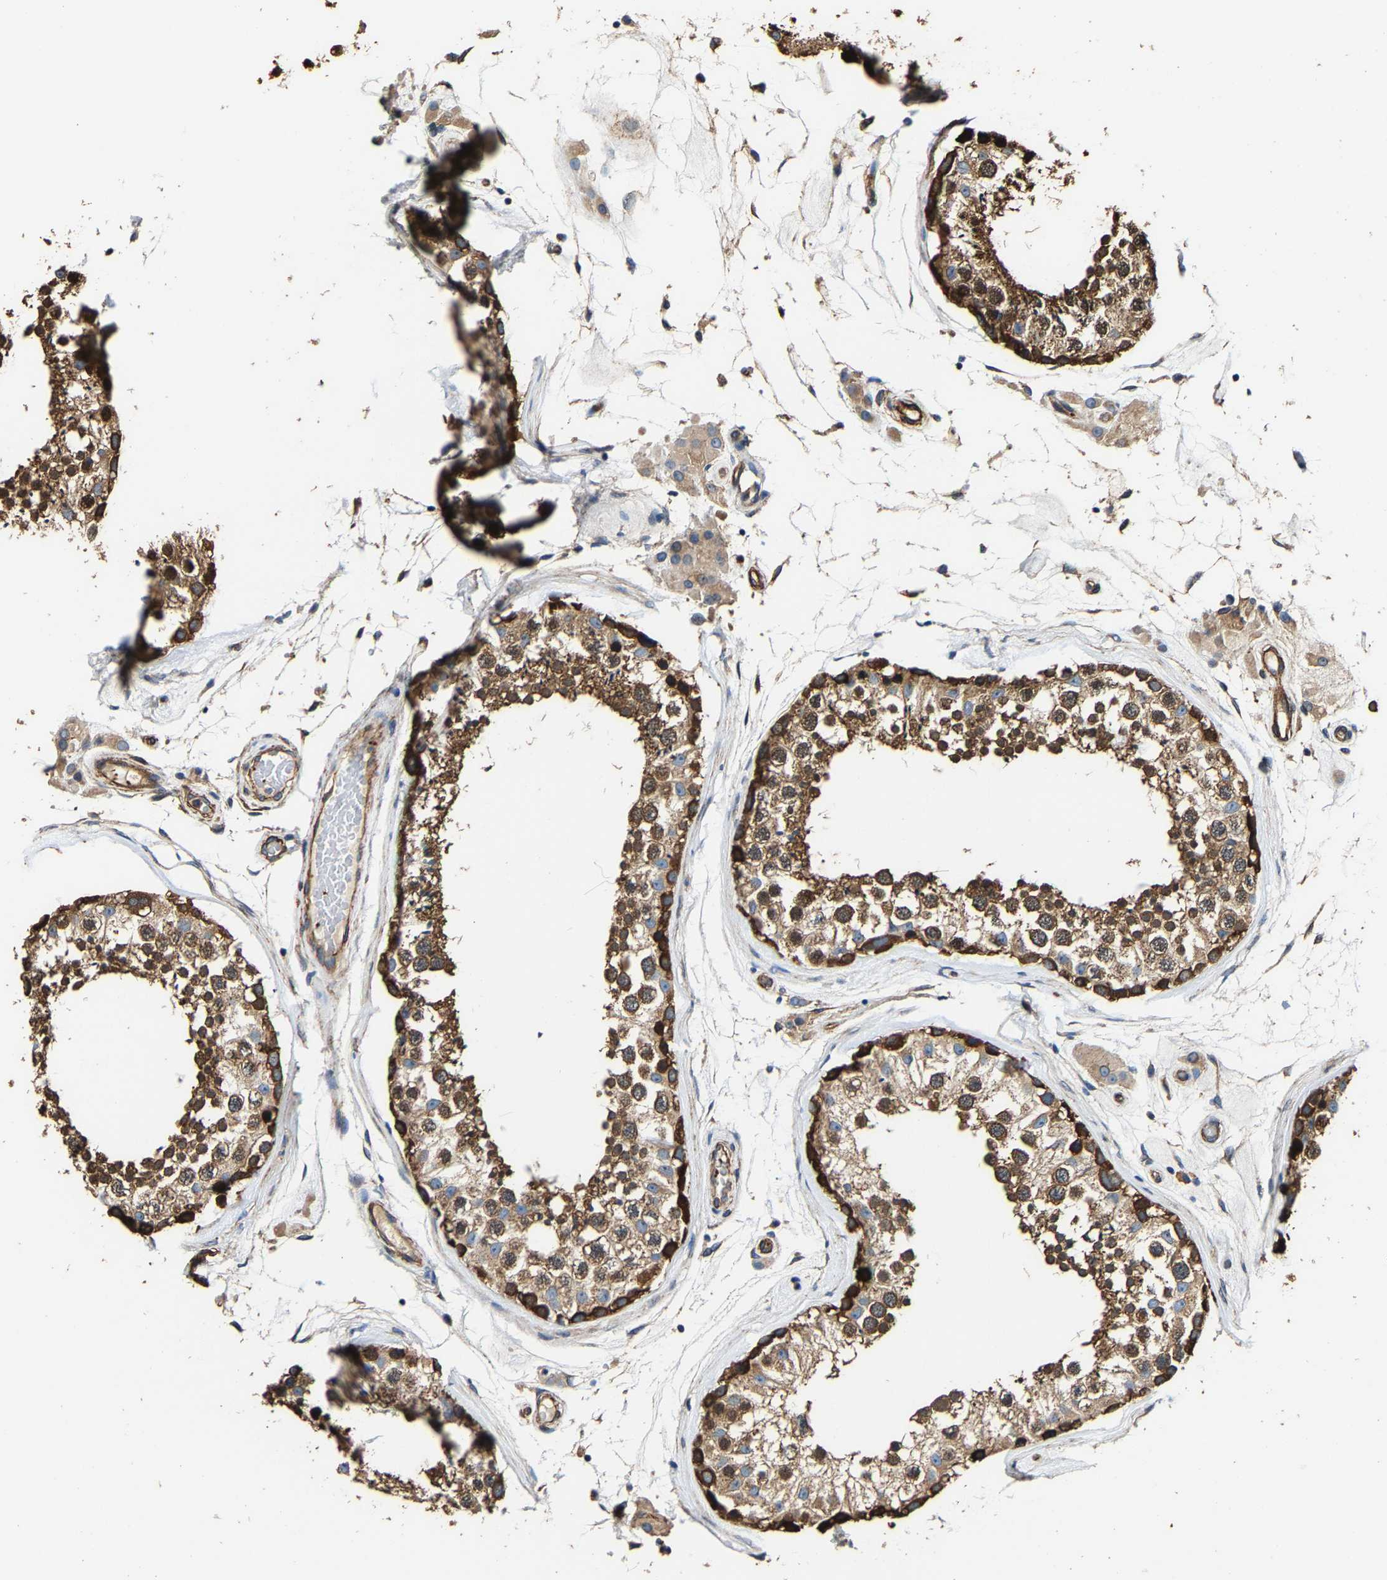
{"staining": {"intensity": "strong", "quantity": ">75%", "location": "cytoplasmic/membranous"}, "tissue": "testis", "cell_type": "Cells in seminiferous ducts", "image_type": "normal", "snomed": [{"axis": "morphology", "description": "Normal tissue, NOS"}, {"axis": "topography", "description": "Testis"}], "caption": "This is an image of IHC staining of benign testis, which shows strong expression in the cytoplasmic/membranous of cells in seminiferous ducts.", "gene": "GFRA3", "patient": {"sex": "male", "age": 46}}